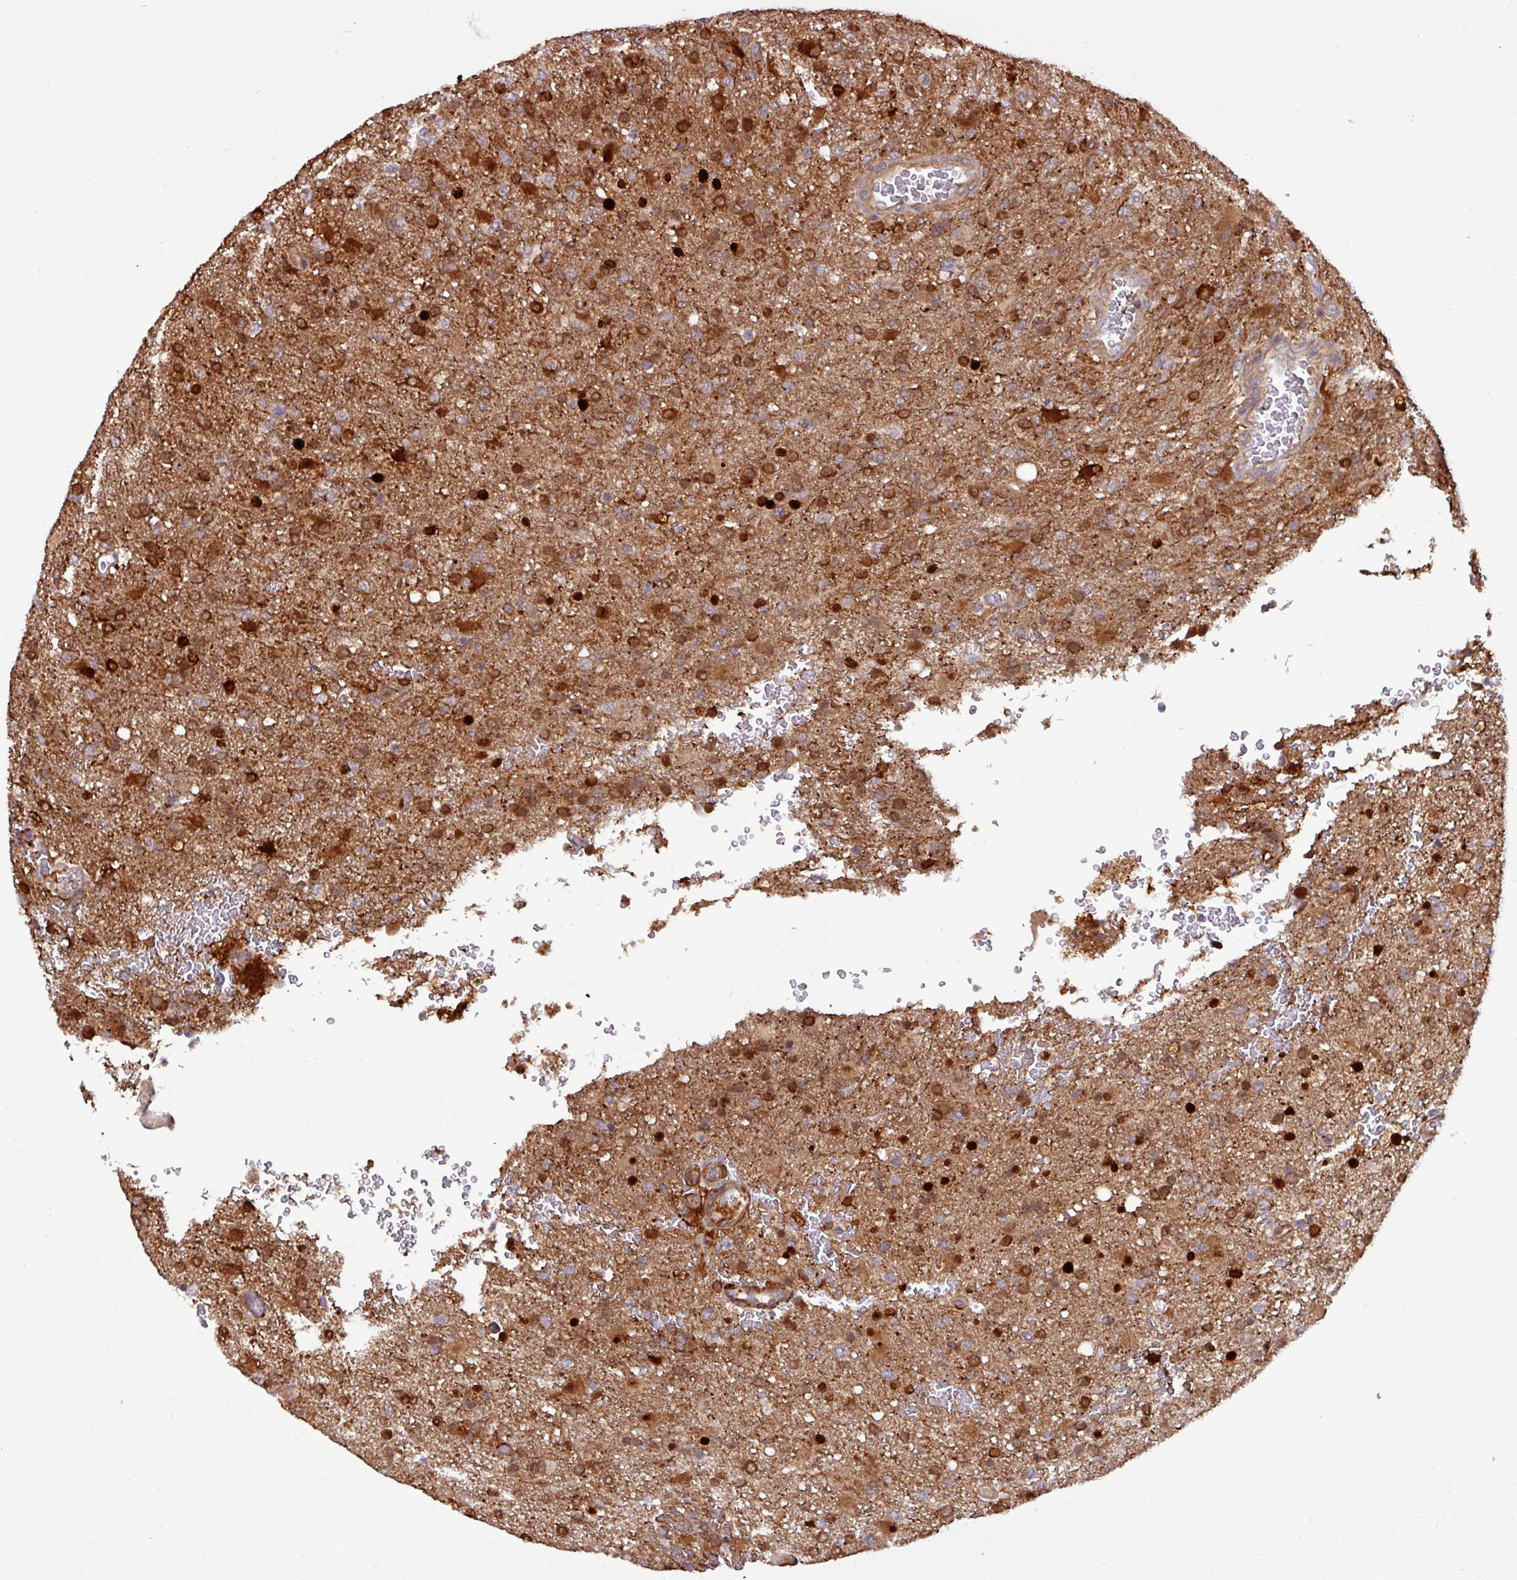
{"staining": {"intensity": "strong", "quantity": "25%-75%", "location": "cytoplasmic/membranous"}, "tissue": "glioma", "cell_type": "Tumor cells", "image_type": "cancer", "snomed": [{"axis": "morphology", "description": "Glioma, malignant, High grade"}, {"axis": "topography", "description": "Brain"}], "caption": "IHC of human glioma reveals high levels of strong cytoplasmic/membranous expression in approximately 25%-75% of tumor cells.", "gene": "PCED1A", "patient": {"sex": "female", "age": 74}}